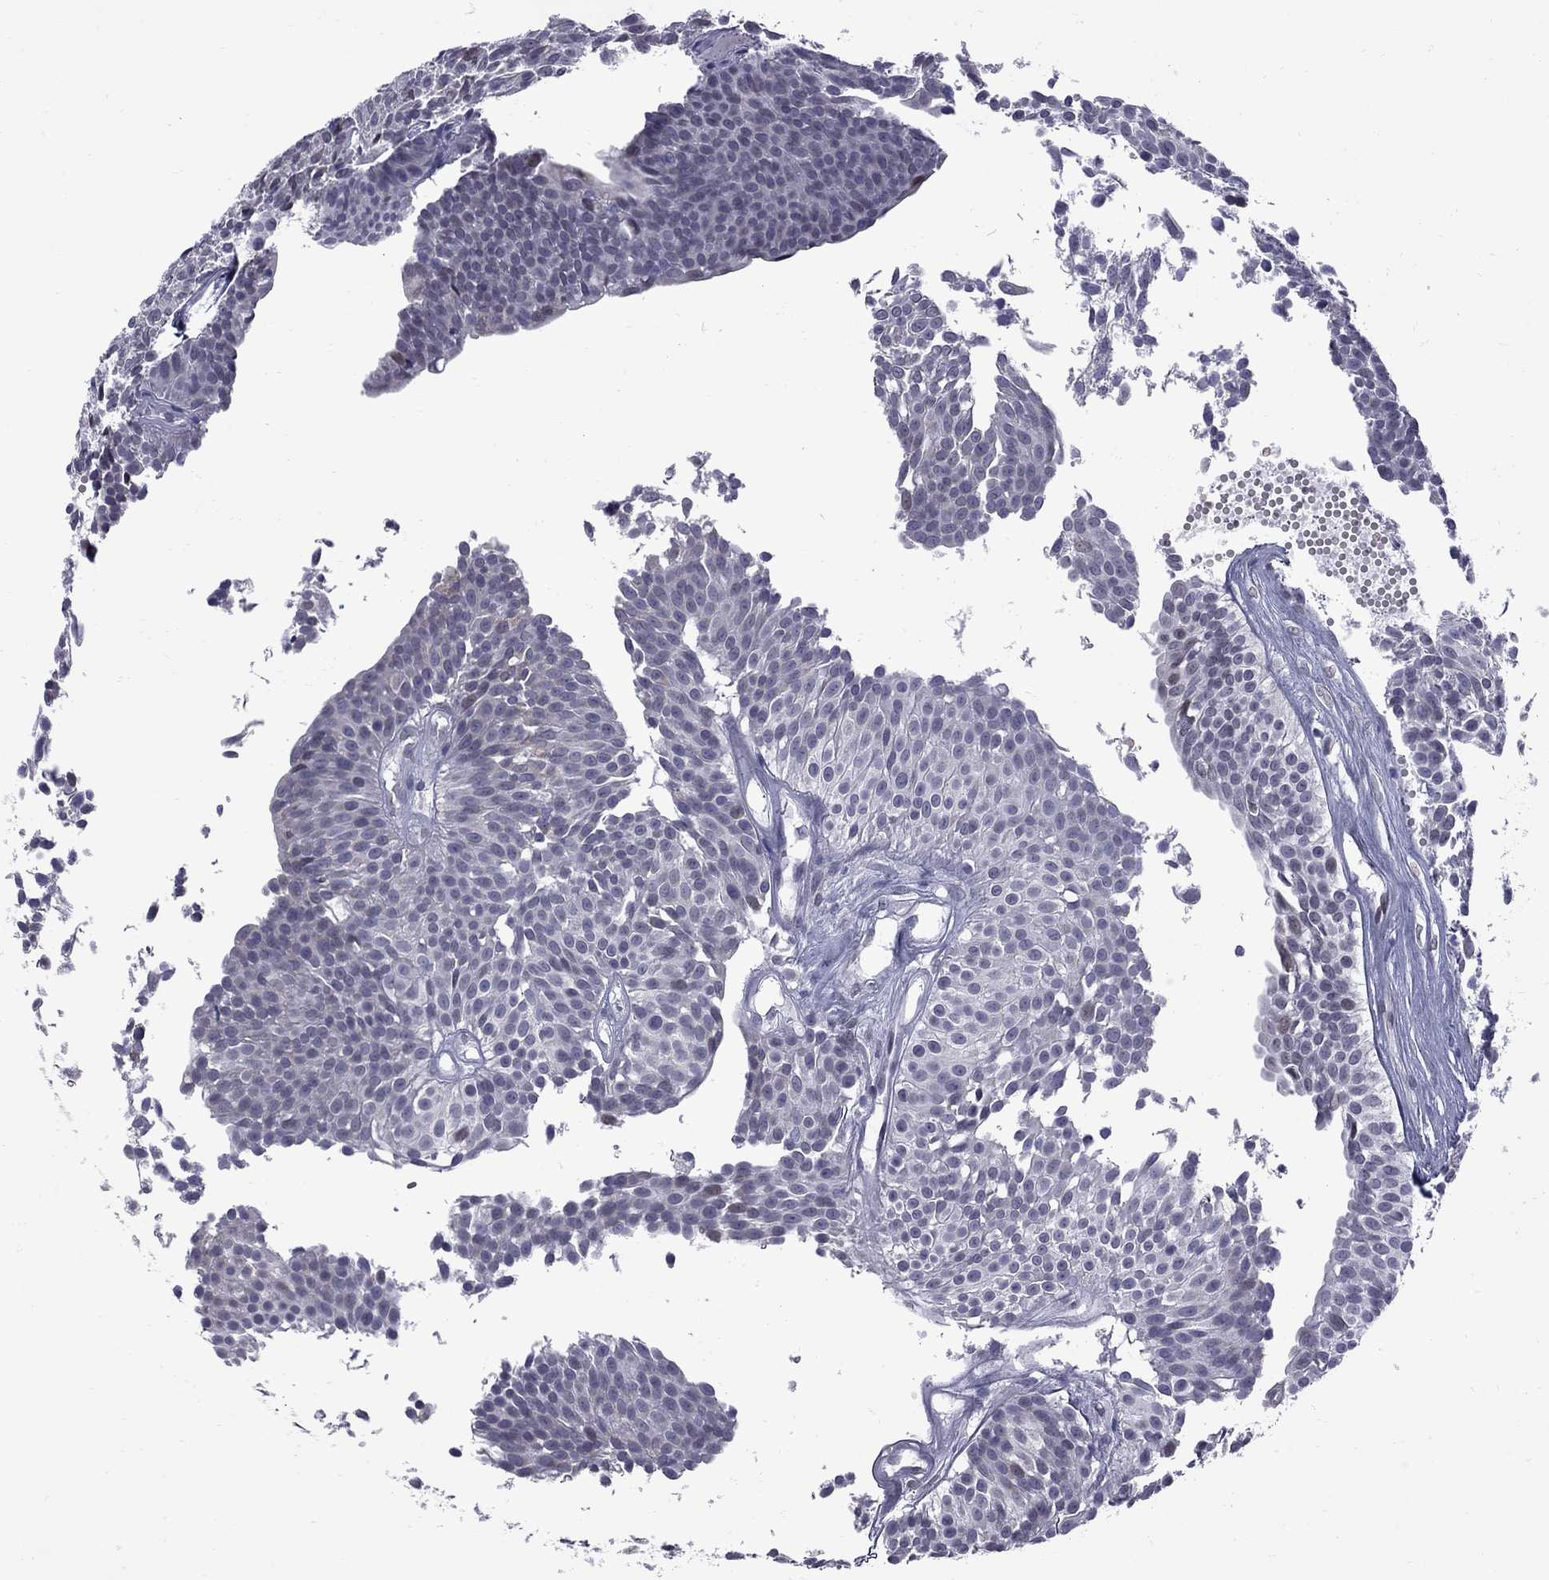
{"staining": {"intensity": "negative", "quantity": "none", "location": "none"}, "tissue": "urothelial cancer", "cell_type": "Tumor cells", "image_type": "cancer", "snomed": [{"axis": "morphology", "description": "Urothelial carcinoma, Low grade"}, {"axis": "topography", "description": "Urinary bladder"}], "caption": "High magnification brightfield microscopy of urothelial cancer stained with DAB (3,3'-diaminobenzidine) (brown) and counterstained with hematoxylin (blue): tumor cells show no significant positivity. Brightfield microscopy of immunohistochemistry stained with DAB (3,3'-diaminobenzidine) (brown) and hematoxylin (blue), captured at high magnification.", "gene": "CLTCL1", "patient": {"sex": "male", "age": 63}}